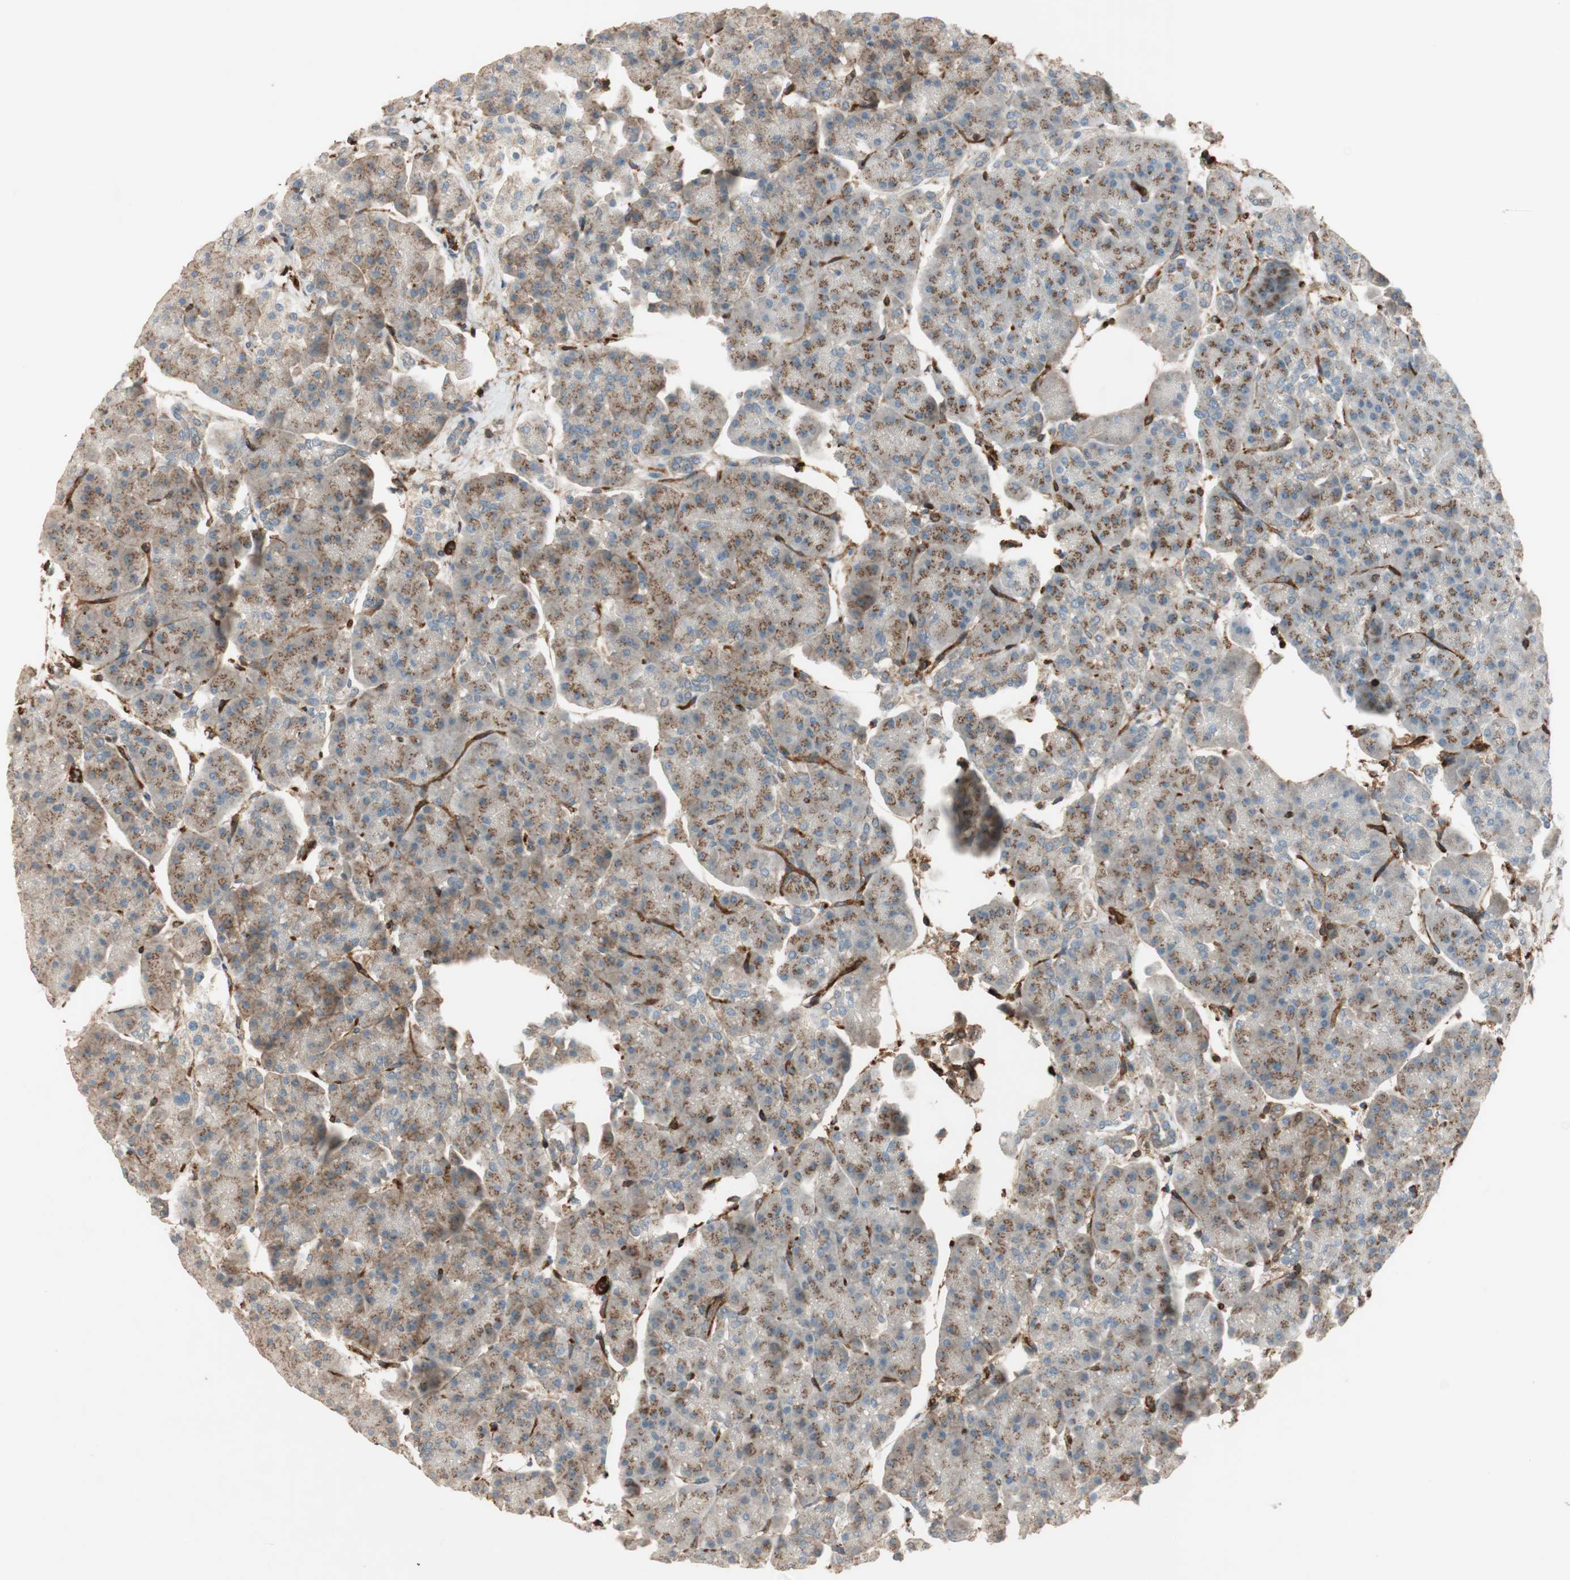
{"staining": {"intensity": "moderate", "quantity": ">75%", "location": "cytoplasmic/membranous"}, "tissue": "pancreas", "cell_type": "Exocrine glandular cells", "image_type": "normal", "snomed": [{"axis": "morphology", "description": "Normal tissue, NOS"}, {"axis": "topography", "description": "Pancreas"}], "caption": "Benign pancreas exhibits moderate cytoplasmic/membranous expression in about >75% of exocrine glandular cells, visualized by immunohistochemistry. The protein of interest is stained brown, and the nuclei are stained in blue (DAB (3,3'-diaminobenzidine) IHC with brightfield microscopy, high magnification).", "gene": "BTN3A3", "patient": {"sex": "female", "age": 70}}